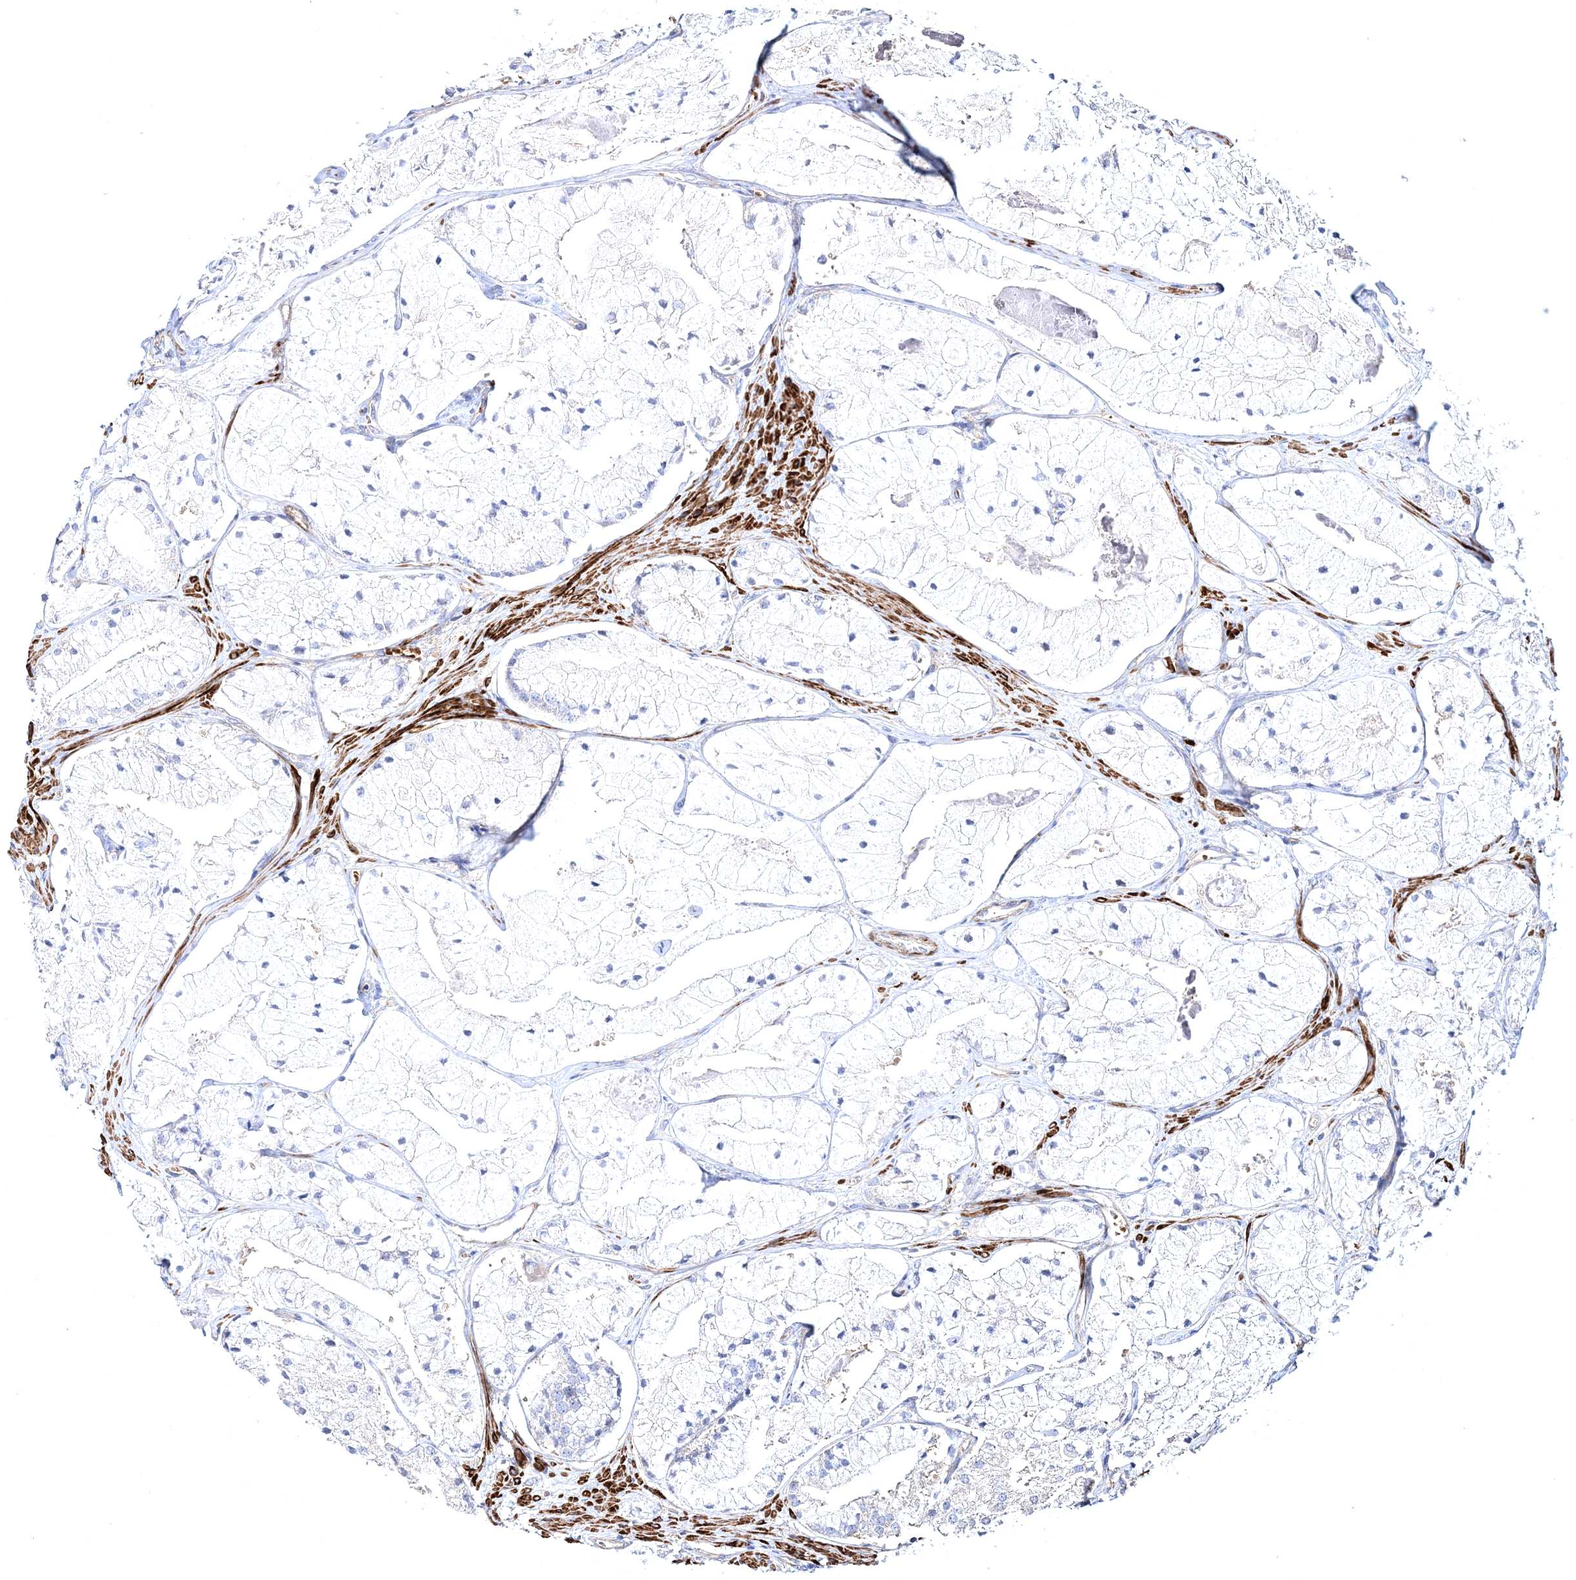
{"staining": {"intensity": "negative", "quantity": "none", "location": "none"}, "tissue": "prostate cancer", "cell_type": "Tumor cells", "image_type": "cancer", "snomed": [{"axis": "morphology", "description": "Adenocarcinoma, High grade"}, {"axis": "topography", "description": "Prostate"}], "caption": "This is an immunohistochemistry (IHC) photomicrograph of human adenocarcinoma (high-grade) (prostate). There is no expression in tumor cells.", "gene": "ZSWIM6", "patient": {"sex": "male", "age": 50}}